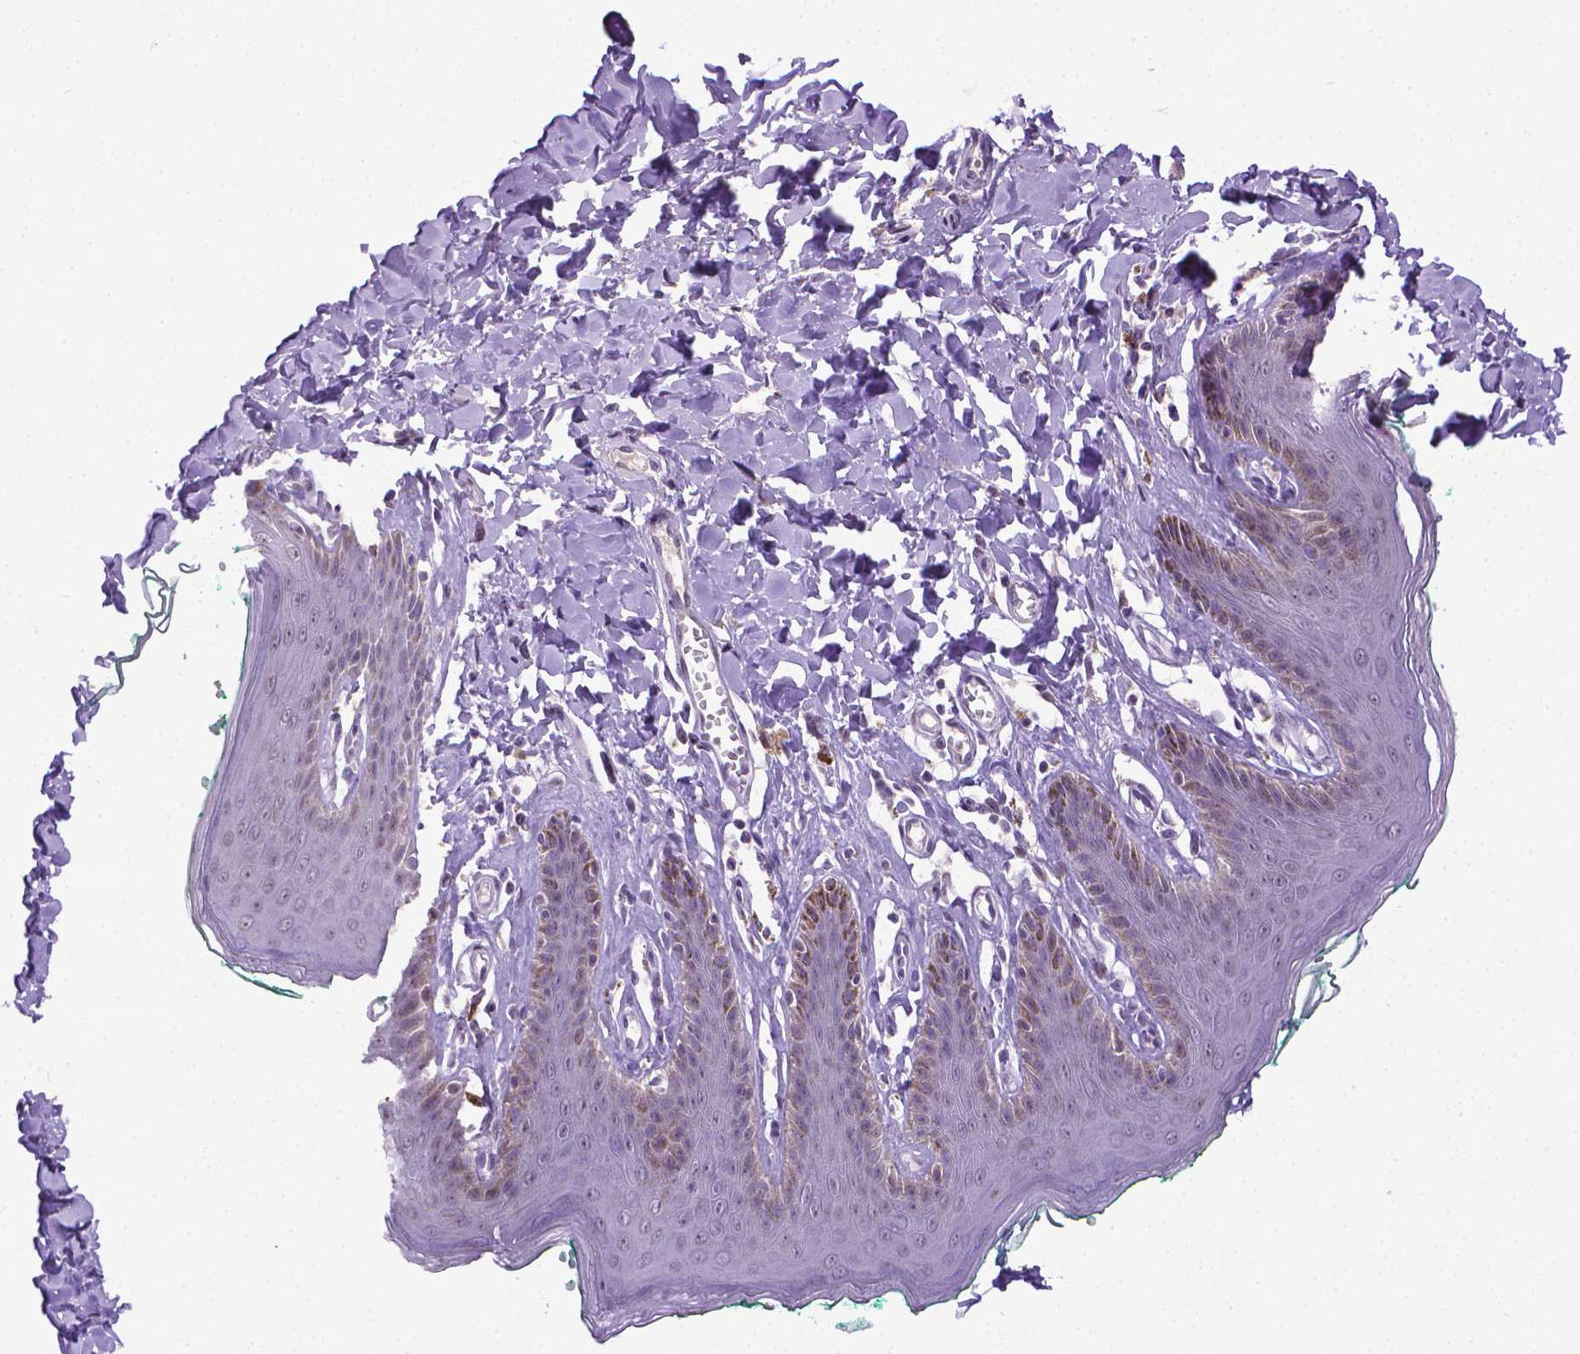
{"staining": {"intensity": "negative", "quantity": "none", "location": "none"}, "tissue": "skin", "cell_type": "Epidermal cells", "image_type": "normal", "snomed": [{"axis": "morphology", "description": "Normal tissue, NOS"}, {"axis": "topography", "description": "Vulva"}, {"axis": "topography", "description": "Peripheral nerve tissue"}], "caption": "Immunohistochemistry of normal human skin demonstrates no expression in epidermal cells.", "gene": "KMO", "patient": {"sex": "female", "age": 66}}